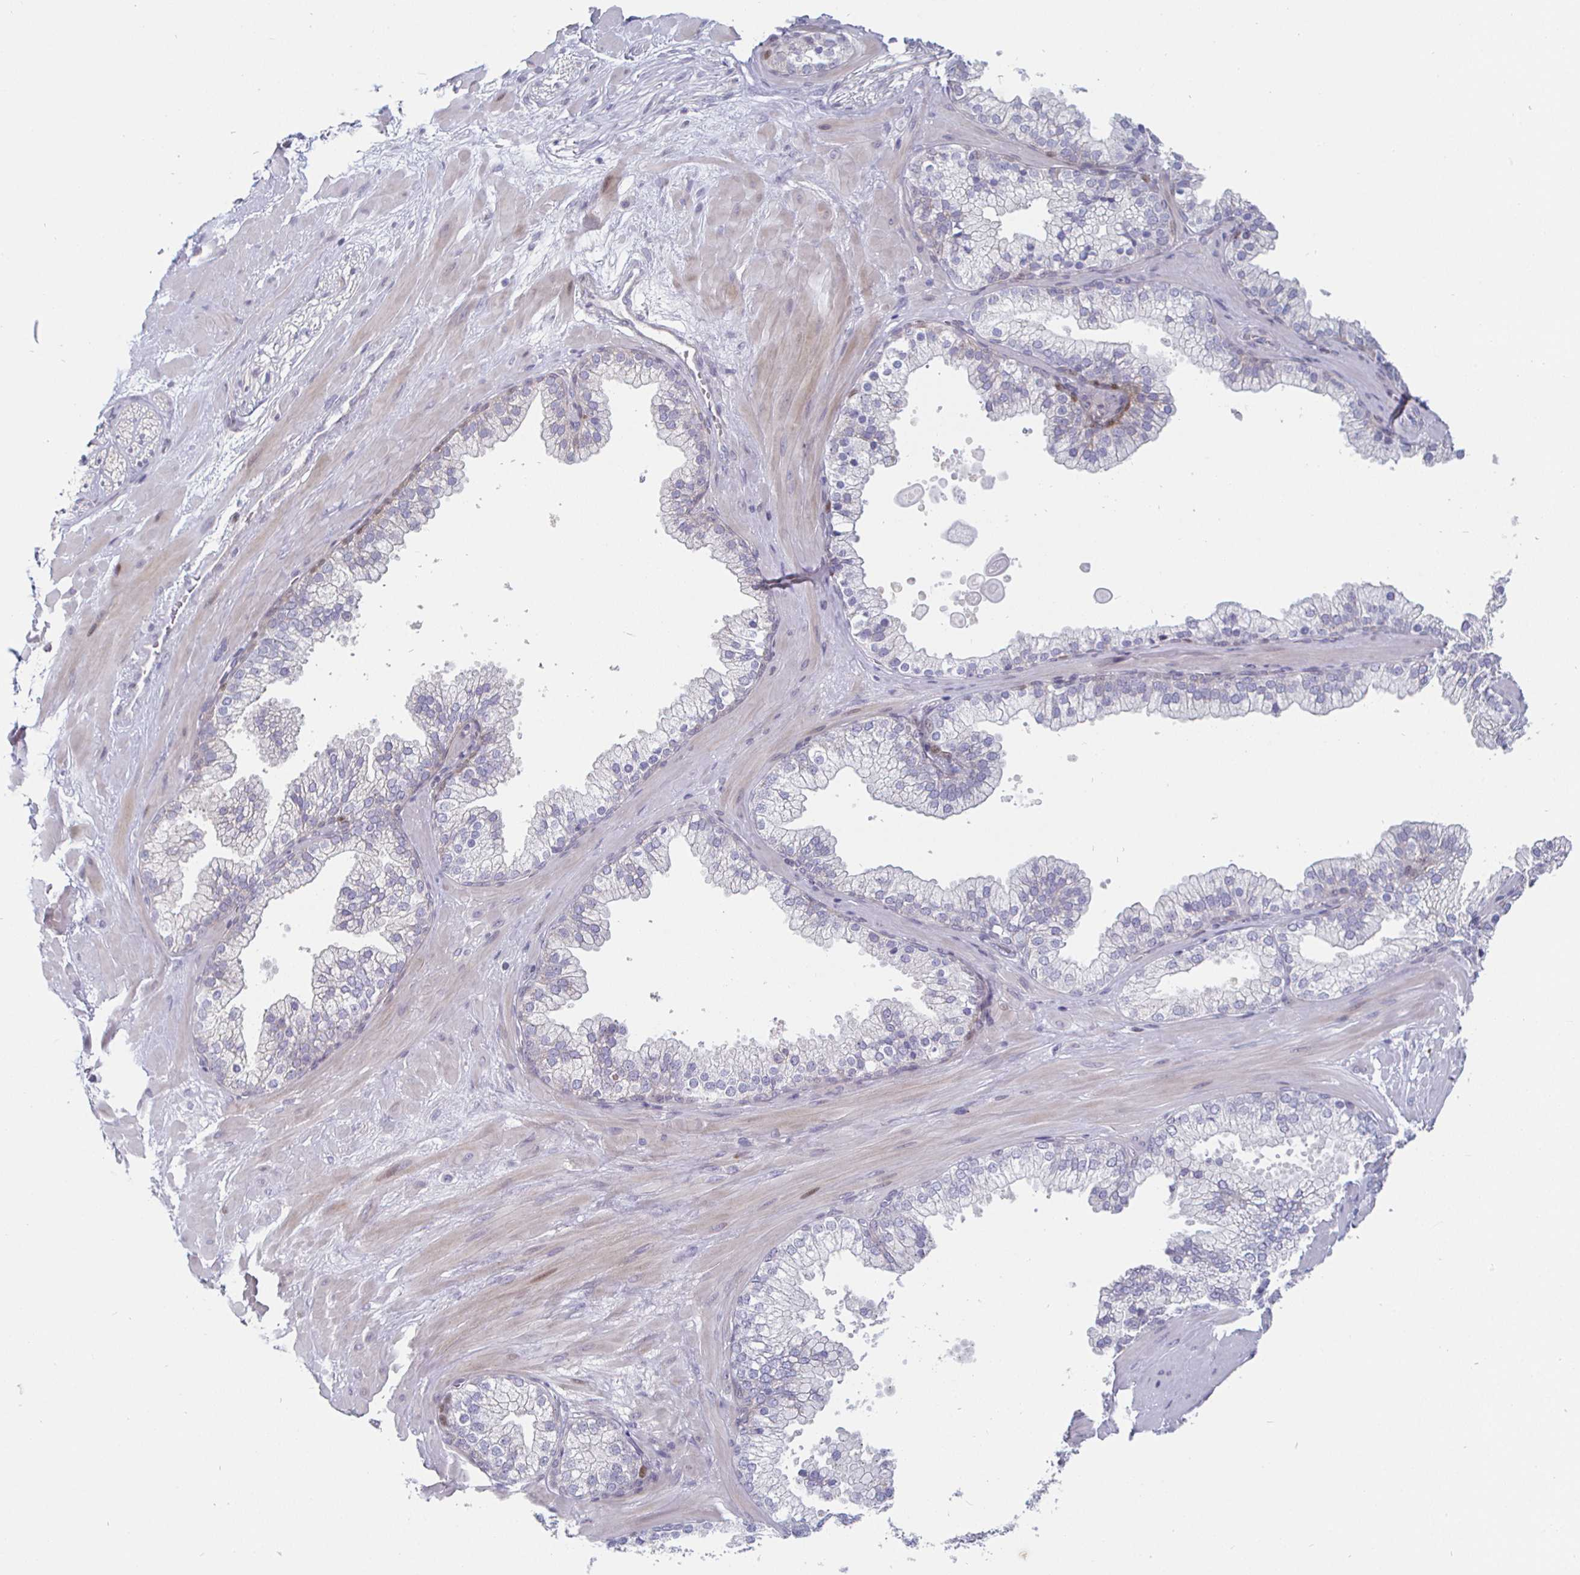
{"staining": {"intensity": "negative", "quantity": "none", "location": "none"}, "tissue": "soft tissue", "cell_type": "Fibroblasts", "image_type": "normal", "snomed": [{"axis": "morphology", "description": "Normal tissue, NOS"}, {"axis": "topography", "description": "Prostate"}, {"axis": "topography", "description": "Peripheral nerve tissue"}], "caption": "Immunohistochemistry micrograph of normal soft tissue: human soft tissue stained with DAB reveals no significant protein positivity in fibroblasts.", "gene": "DMRTB1", "patient": {"sex": "male", "age": 61}}